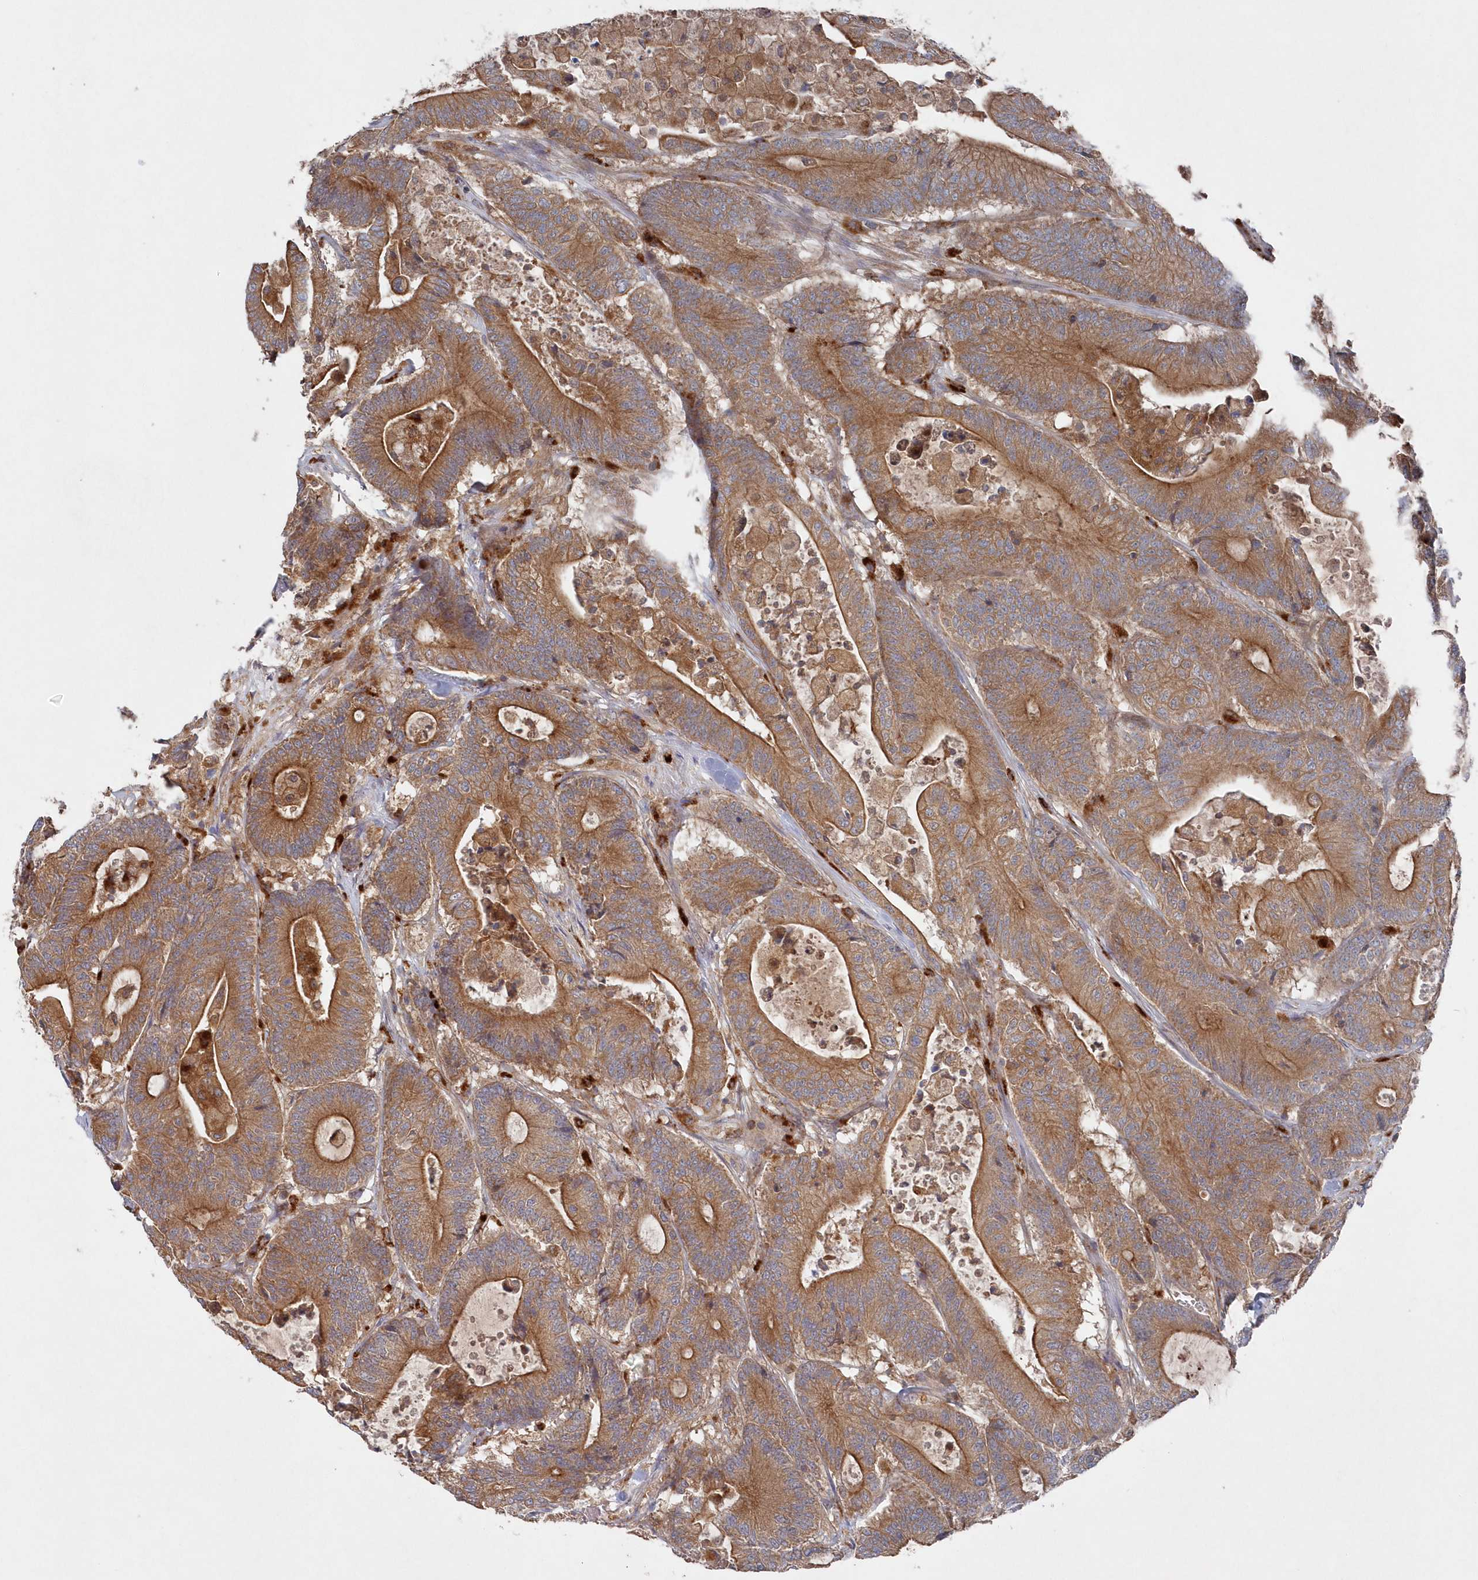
{"staining": {"intensity": "moderate", "quantity": ">75%", "location": "cytoplasmic/membranous"}, "tissue": "colorectal cancer", "cell_type": "Tumor cells", "image_type": "cancer", "snomed": [{"axis": "morphology", "description": "Adenocarcinoma, NOS"}, {"axis": "topography", "description": "Colon"}], "caption": "Immunohistochemical staining of colorectal cancer (adenocarcinoma) displays moderate cytoplasmic/membranous protein expression in about >75% of tumor cells.", "gene": "ASNSD1", "patient": {"sex": "female", "age": 84}}